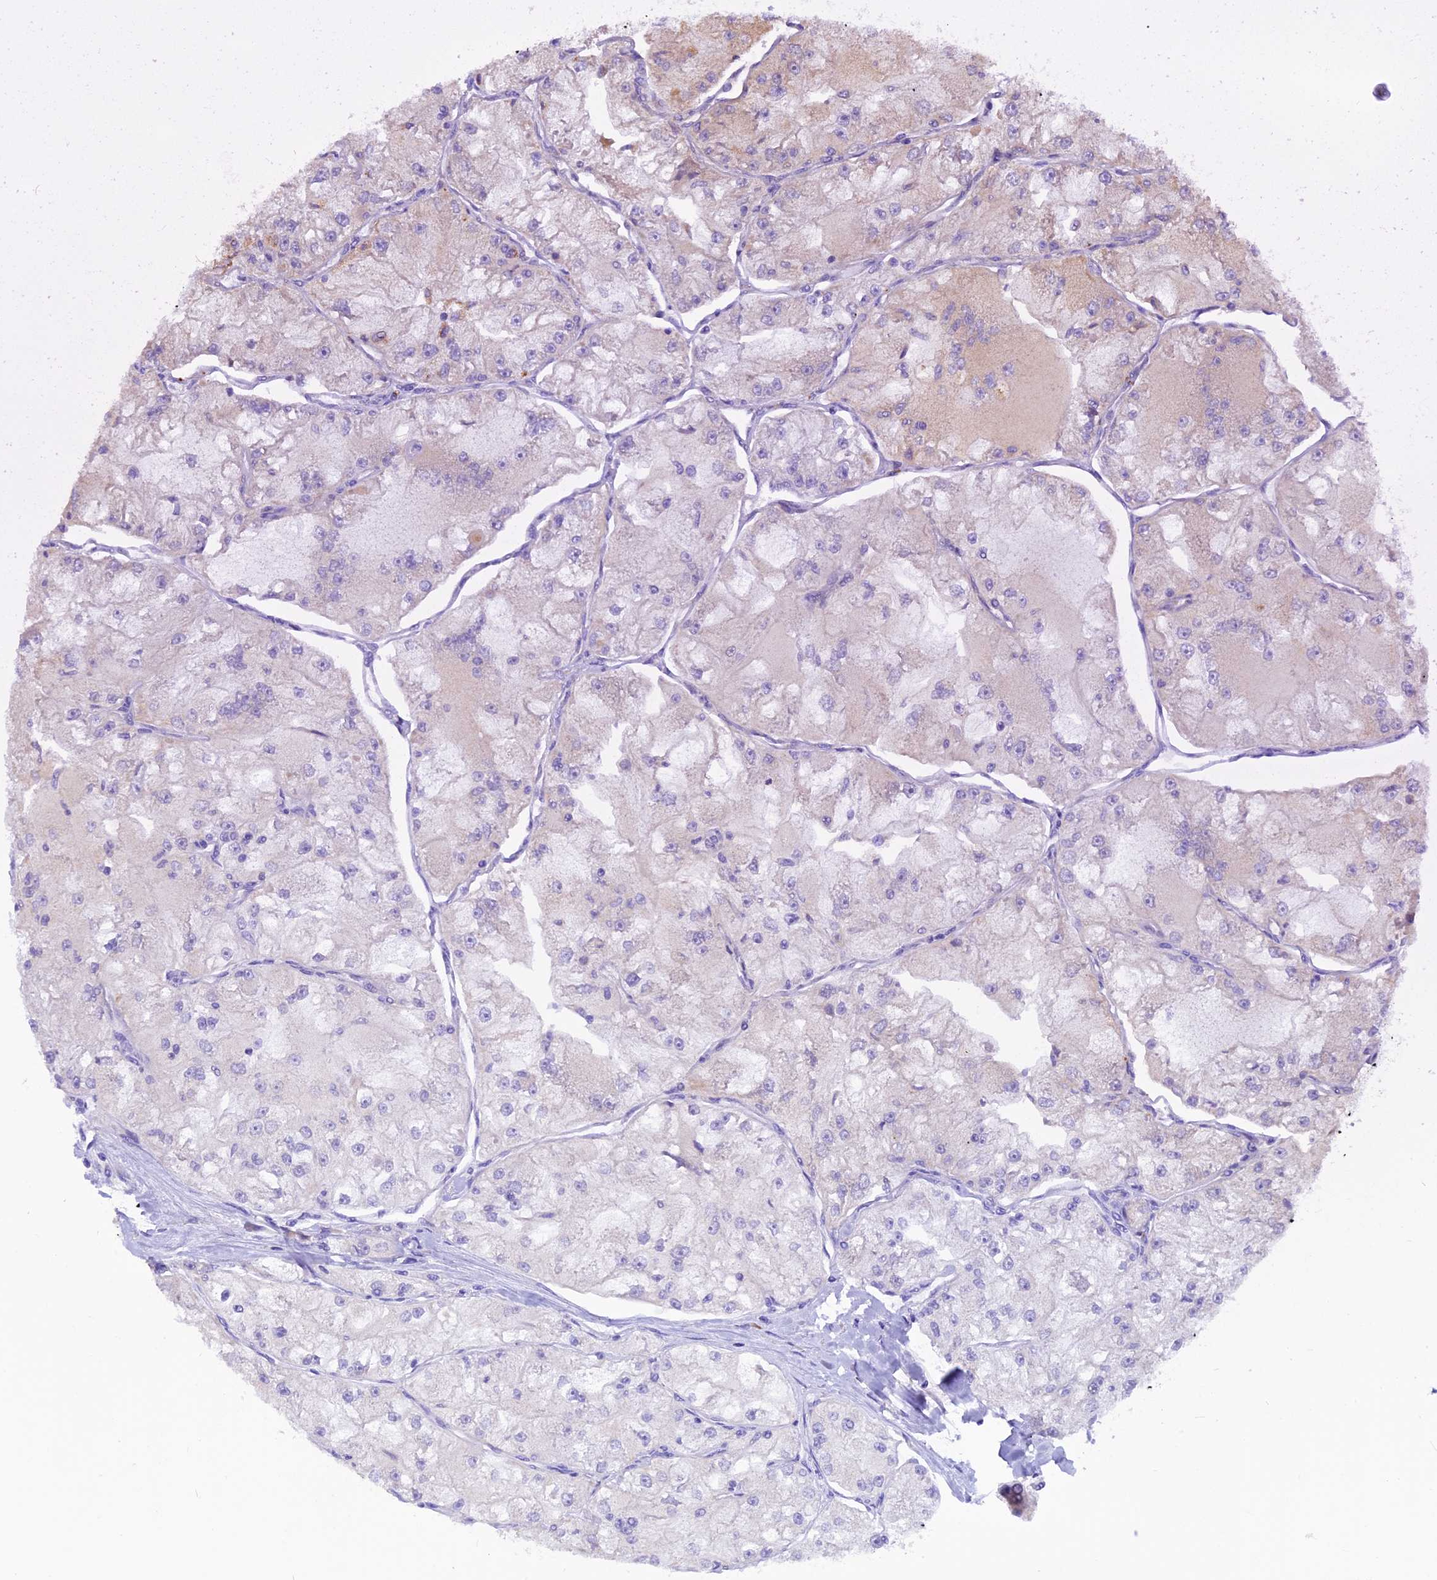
{"staining": {"intensity": "negative", "quantity": "none", "location": "none"}, "tissue": "renal cancer", "cell_type": "Tumor cells", "image_type": "cancer", "snomed": [{"axis": "morphology", "description": "Adenocarcinoma, NOS"}, {"axis": "topography", "description": "Kidney"}], "caption": "Immunohistochemistry image of neoplastic tissue: human adenocarcinoma (renal) stained with DAB (3,3'-diaminobenzidine) reveals no significant protein expression in tumor cells.", "gene": "THRSP", "patient": {"sex": "female", "age": 72}}